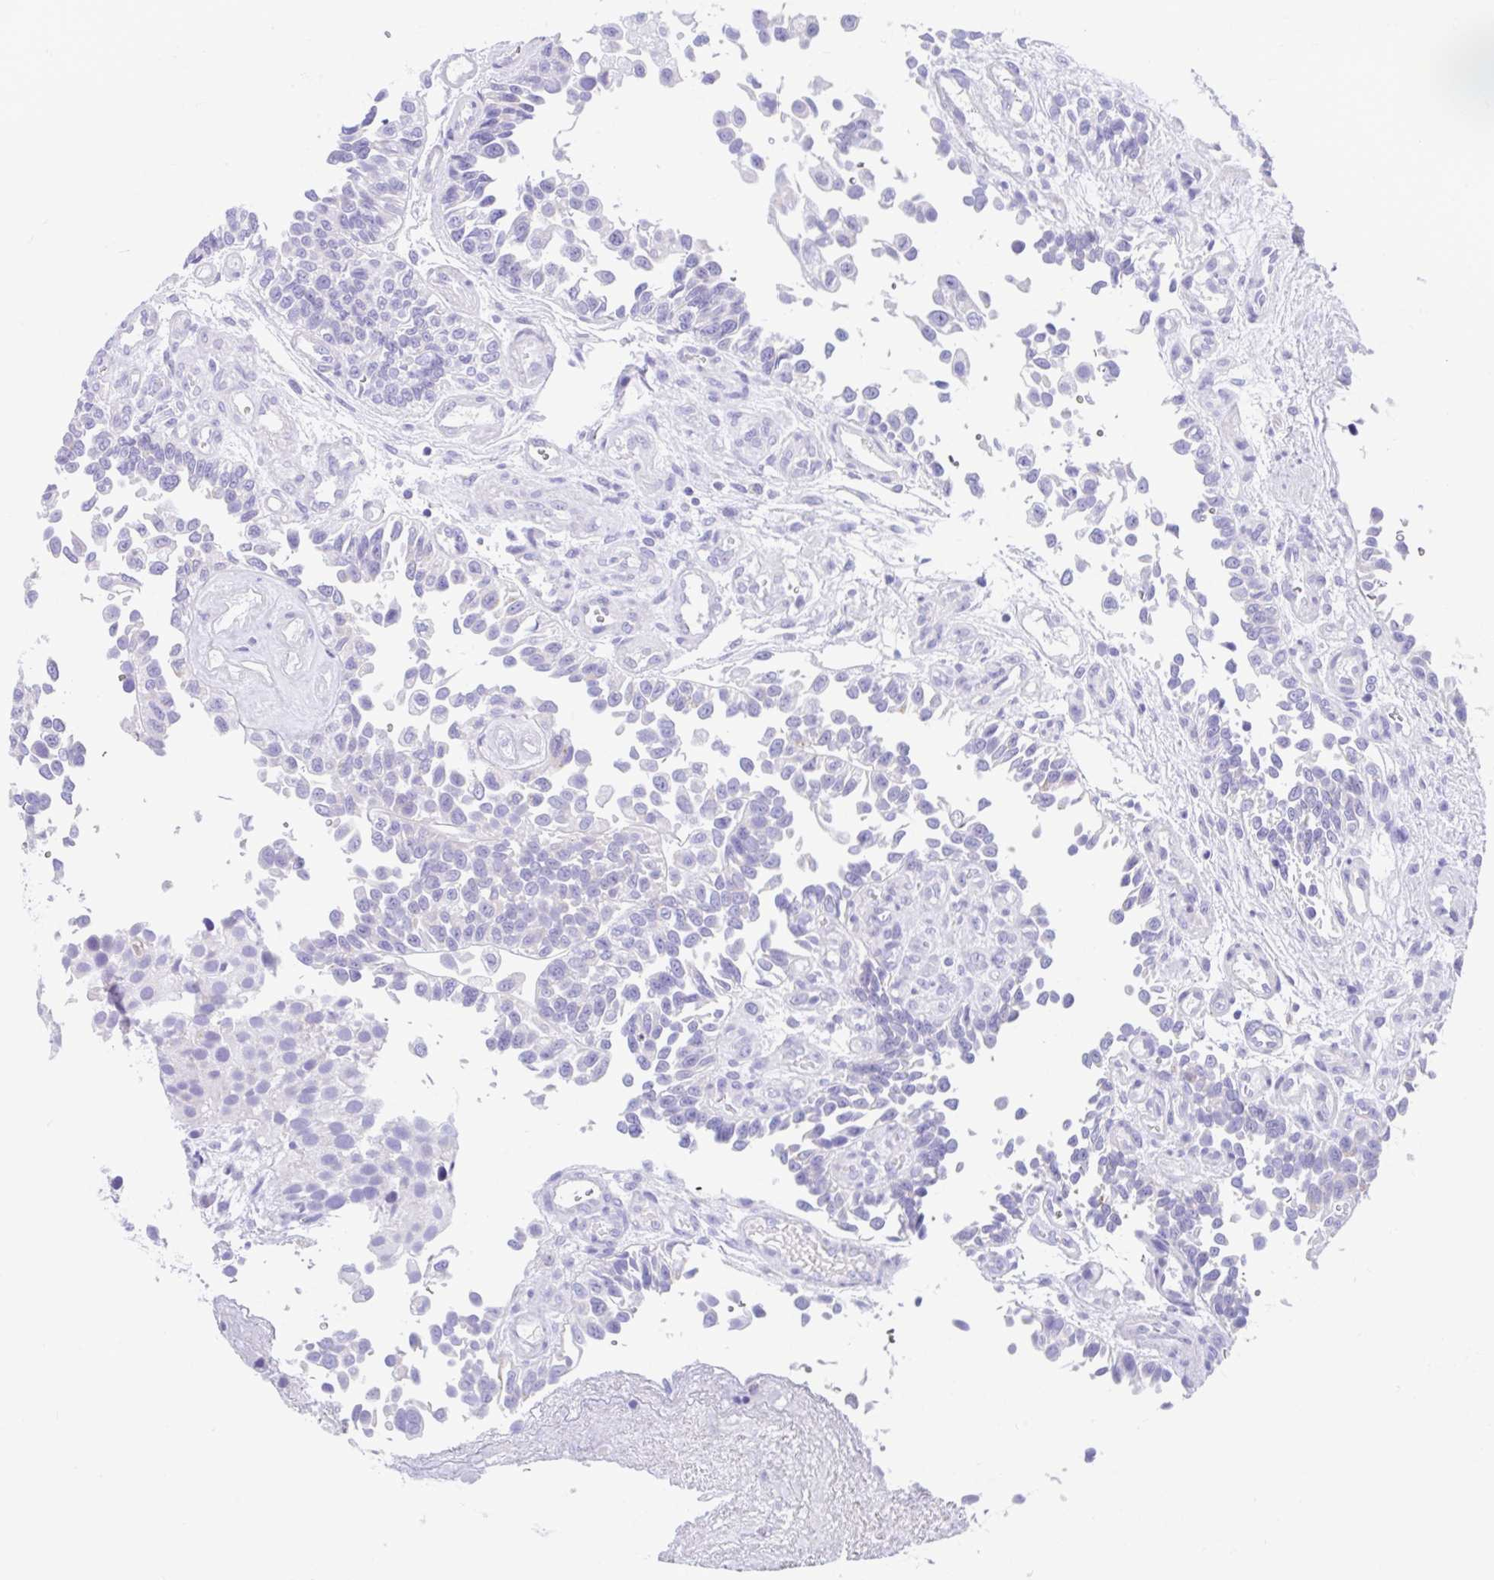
{"staining": {"intensity": "negative", "quantity": "none", "location": "none"}, "tissue": "urothelial cancer", "cell_type": "Tumor cells", "image_type": "cancer", "snomed": [{"axis": "morphology", "description": "Urothelial carcinoma, NOS"}, {"axis": "topography", "description": "Urinary bladder"}], "caption": "An immunohistochemistry micrograph of transitional cell carcinoma is shown. There is no staining in tumor cells of transitional cell carcinoma.", "gene": "CCSAP", "patient": {"sex": "male", "age": 87}}